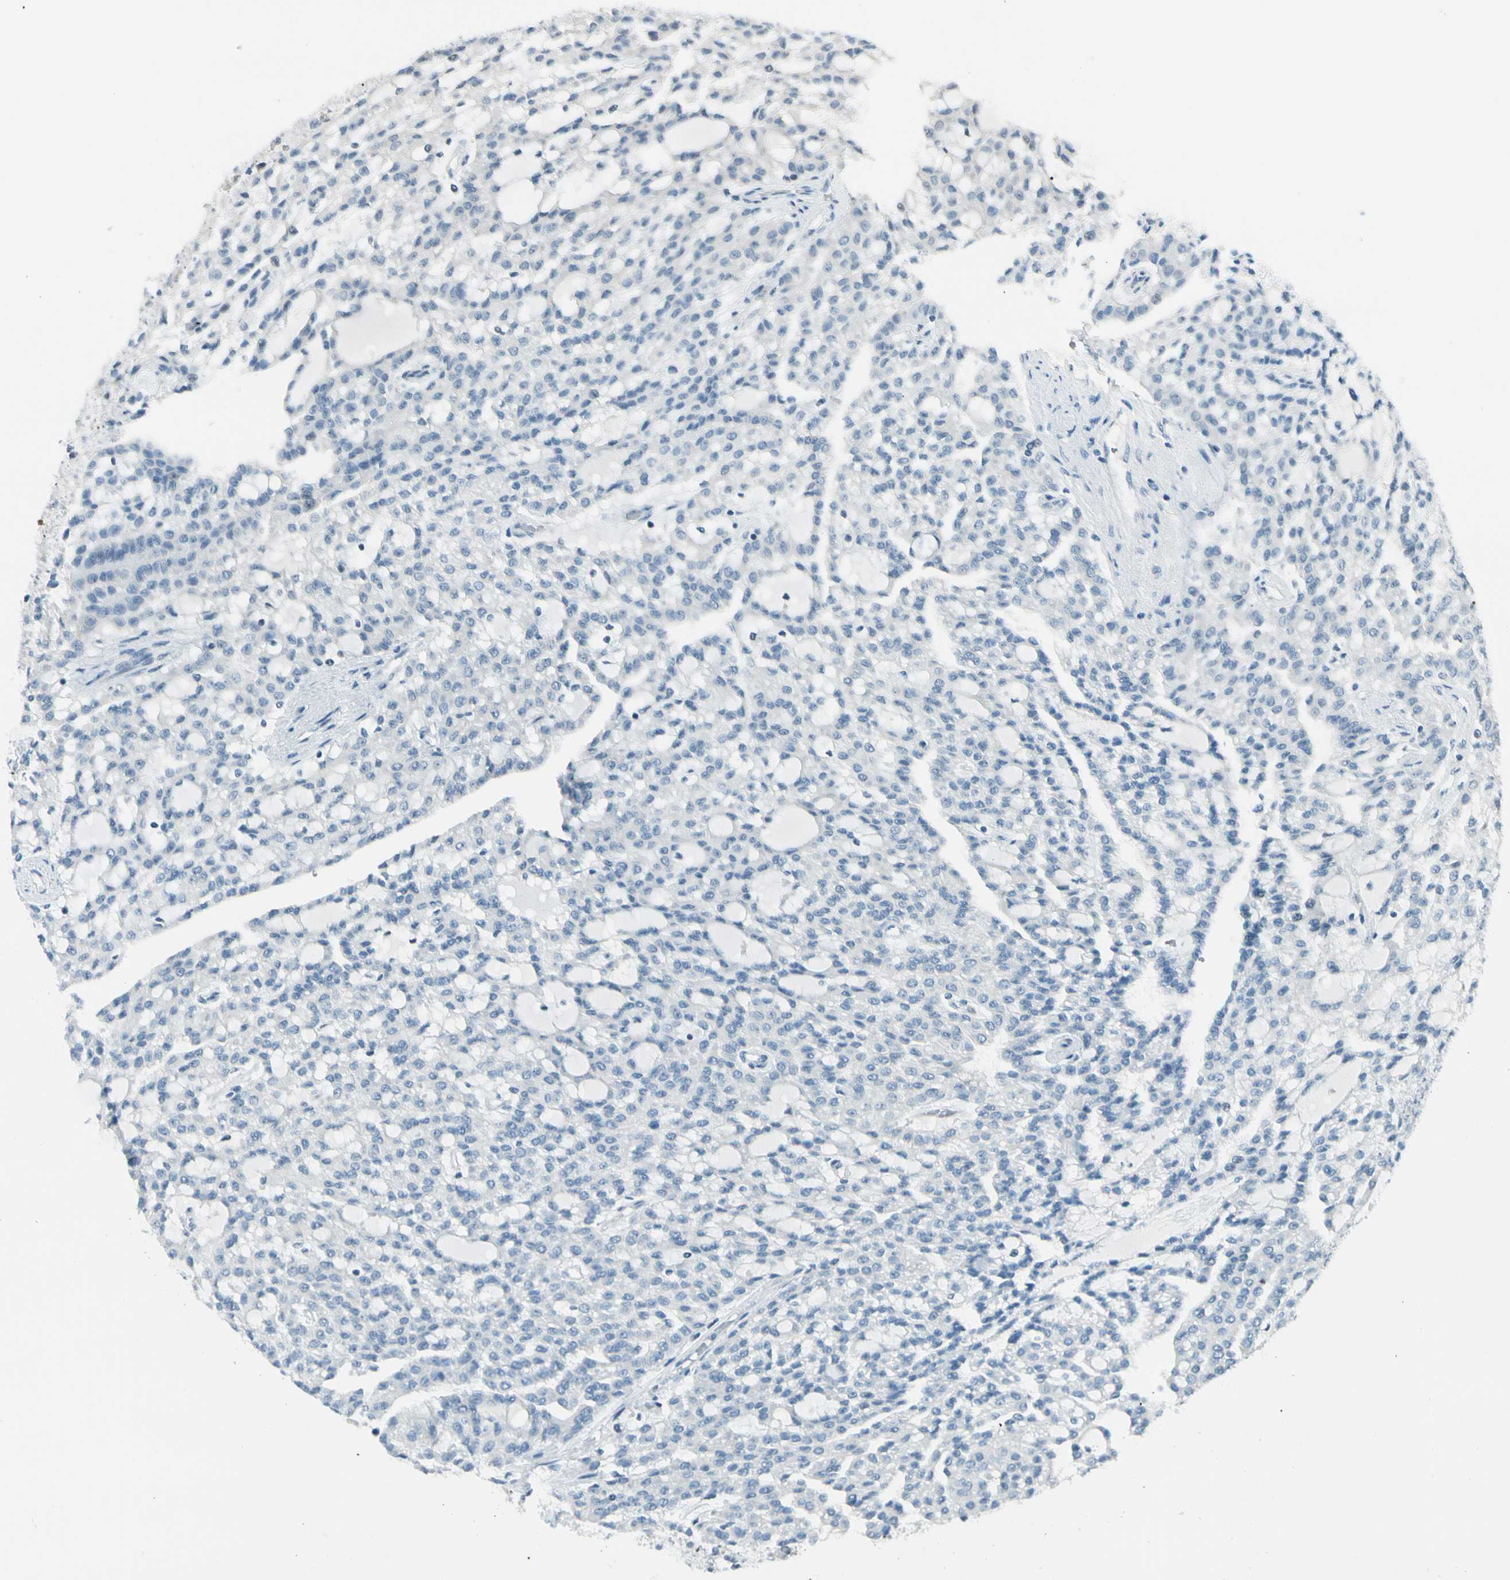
{"staining": {"intensity": "negative", "quantity": "none", "location": "none"}, "tissue": "renal cancer", "cell_type": "Tumor cells", "image_type": "cancer", "snomed": [{"axis": "morphology", "description": "Adenocarcinoma, NOS"}, {"axis": "topography", "description": "Kidney"}], "caption": "Tumor cells show no significant protein positivity in renal adenocarcinoma.", "gene": "ZSCAN1", "patient": {"sex": "male", "age": 63}}